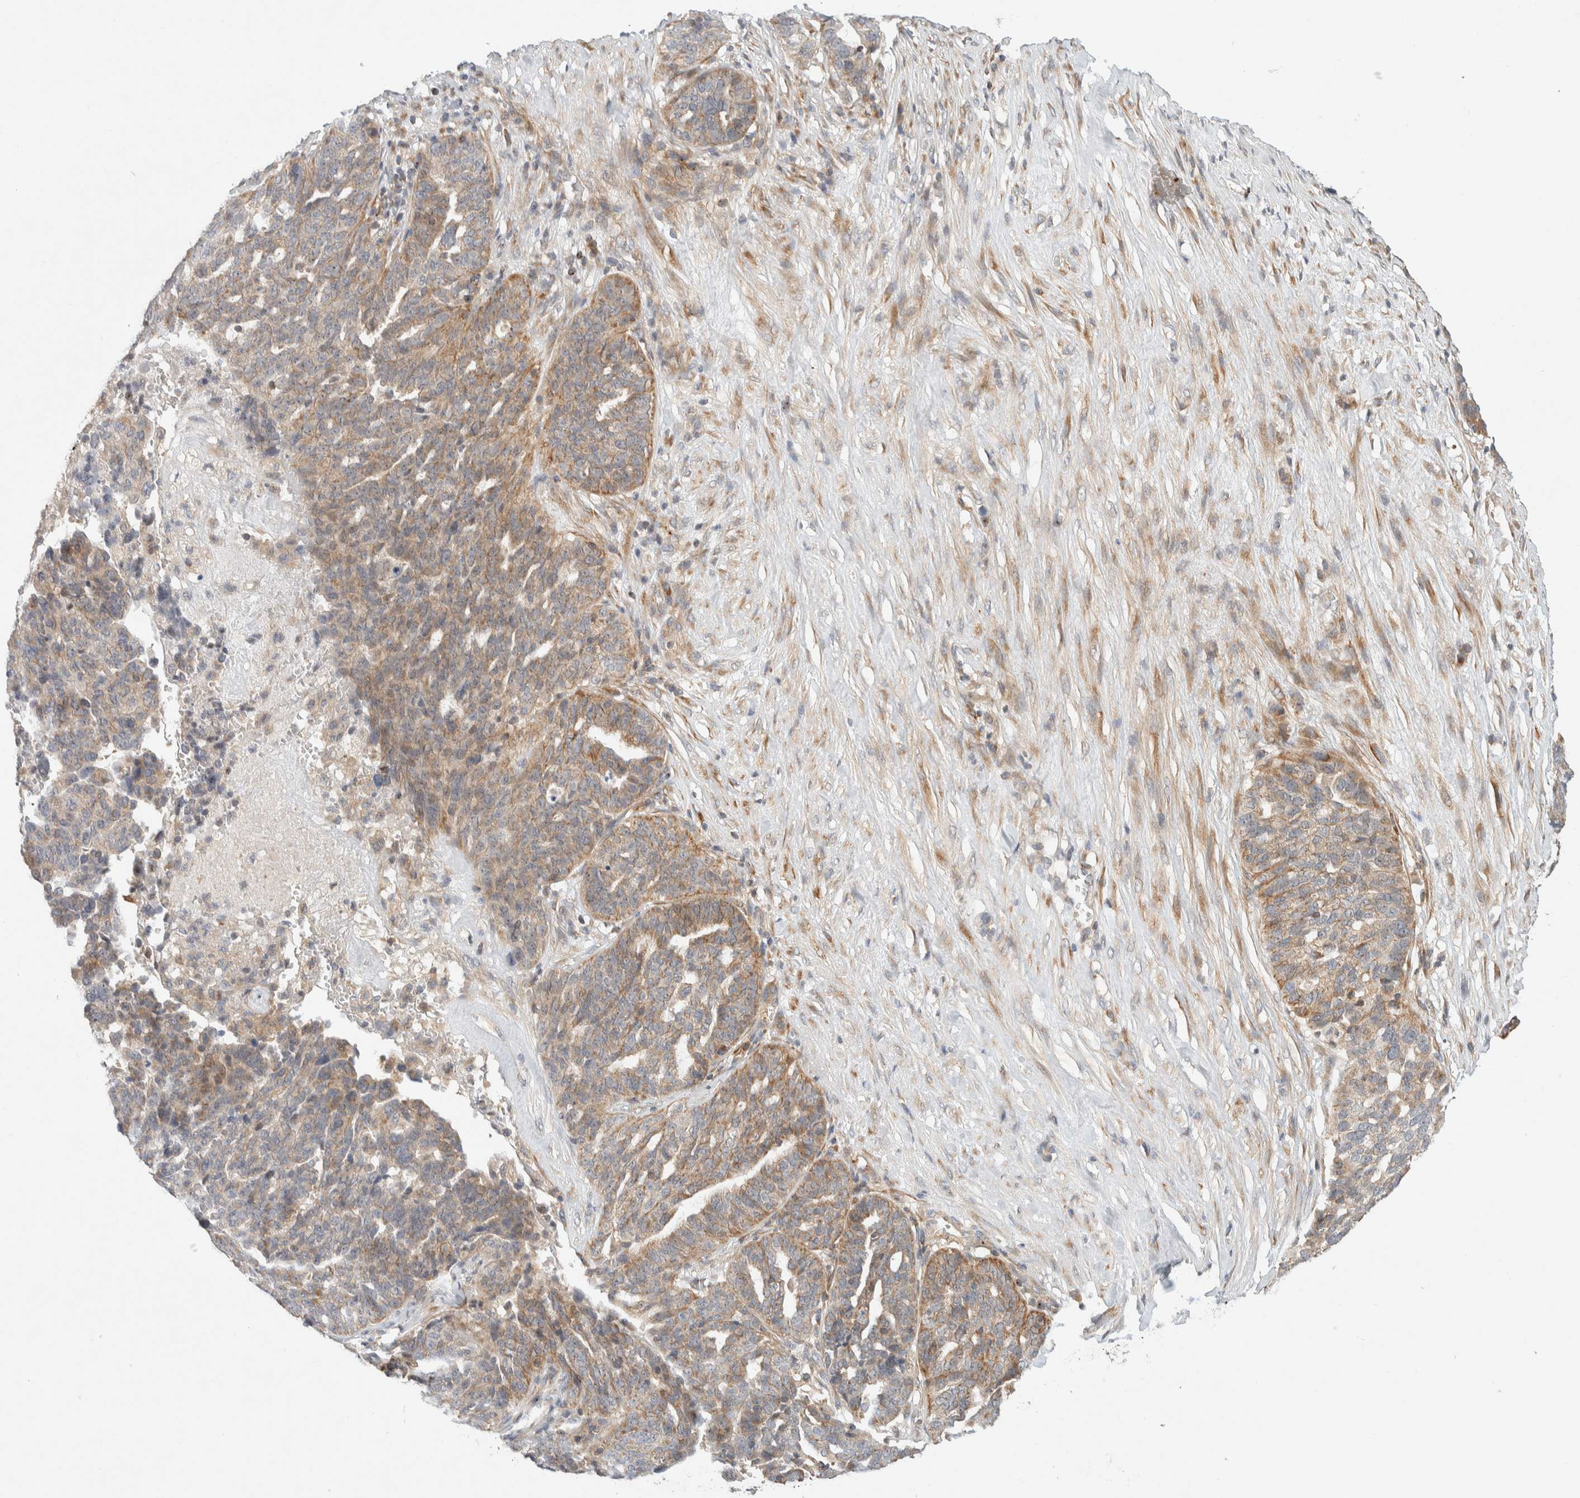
{"staining": {"intensity": "weak", "quantity": ">75%", "location": "cytoplasmic/membranous"}, "tissue": "ovarian cancer", "cell_type": "Tumor cells", "image_type": "cancer", "snomed": [{"axis": "morphology", "description": "Cystadenocarcinoma, serous, NOS"}, {"axis": "topography", "description": "Ovary"}], "caption": "IHC of ovarian serous cystadenocarcinoma reveals low levels of weak cytoplasmic/membranous staining in about >75% of tumor cells.", "gene": "KIF9", "patient": {"sex": "female", "age": 59}}